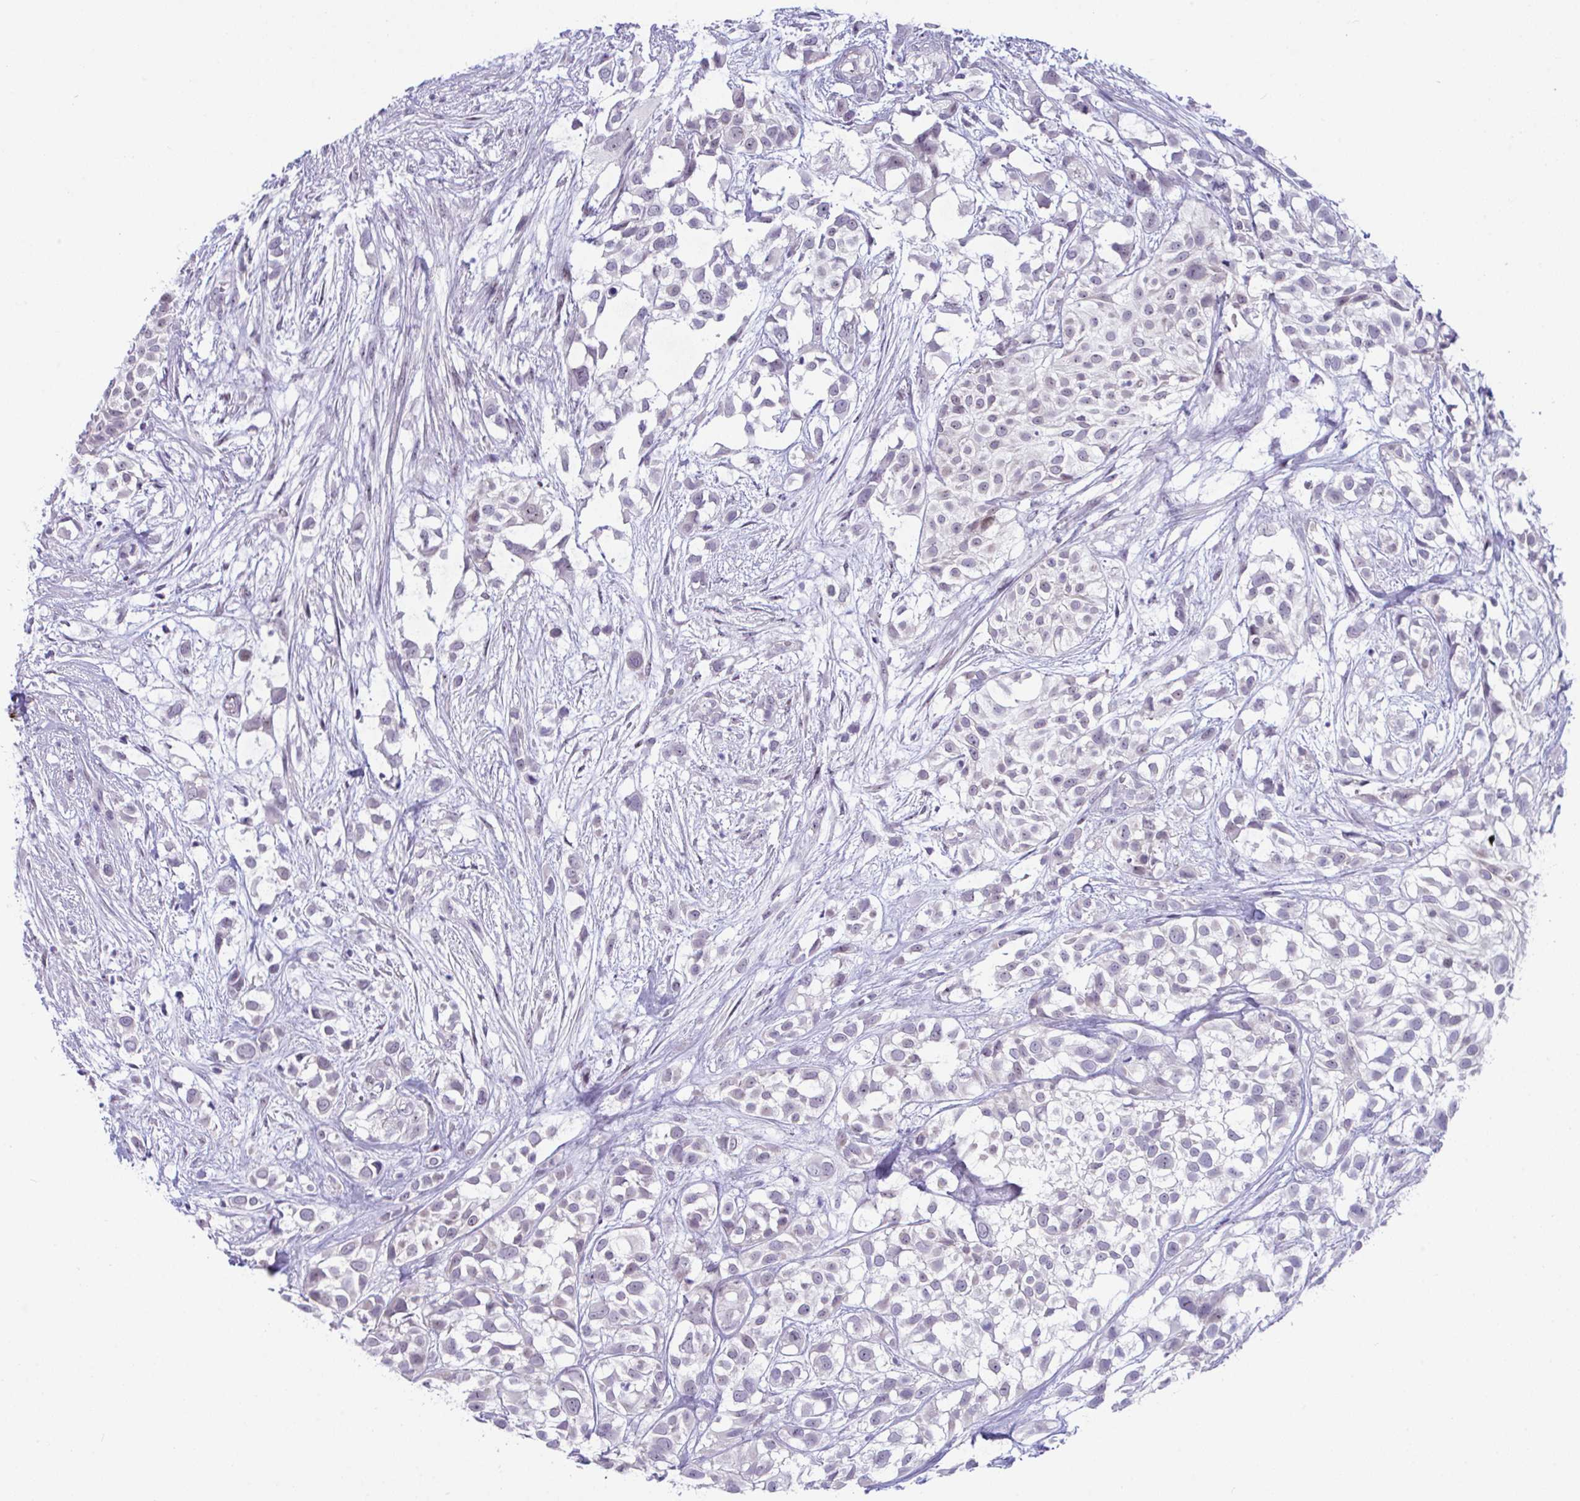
{"staining": {"intensity": "weak", "quantity": "<25%", "location": "nuclear"}, "tissue": "urothelial cancer", "cell_type": "Tumor cells", "image_type": "cancer", "snomed": [{"axis": "morphology", "description": "Urothelial carcinoma, High grade"}, {"axis": "topography", "description": "Urinary bladder"}], "caption": "A high-resolution micrograph shows immunohistochemistry staining of urothelial carcinoma (high-grade), which demonstrates no significant expression in tumor cells. (DAB immunohistochemistry with hematoxylin counter stain).", "gene": "USP35", "patient": {"sex": "male", "age": 56}}